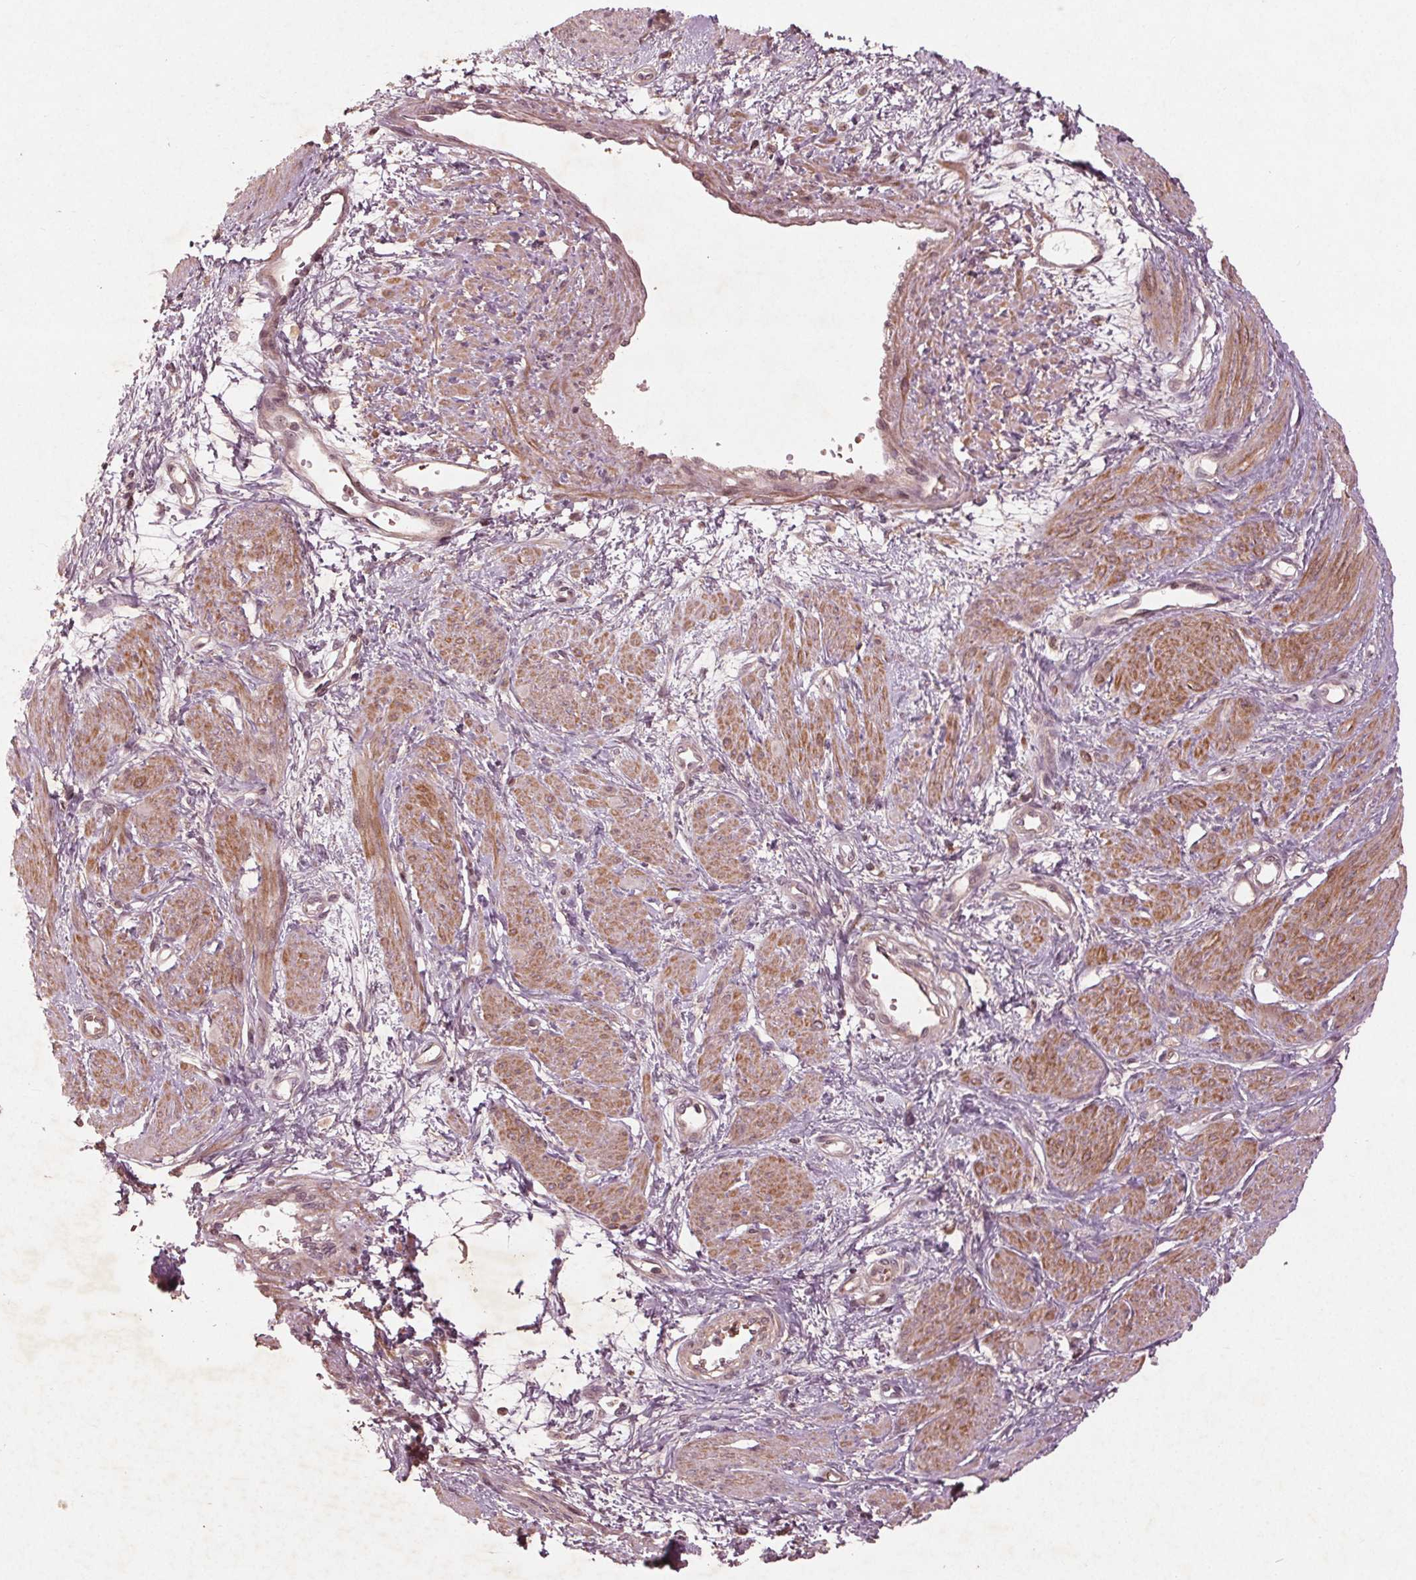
{"staining": {"intensity": "moderate", "quantity": "25%-75%", "location": "cytoplasmic/membranous"}, "tissue": "smooth muscle", "cell_type": "Smooth muscle cells", "image_type": "normal", "snomed": [{"axis": "morphology", "description": "Normal tissue, NOS"}, {"axis": "topography", "description": "Smooth muscle"}, {"axis": "topography", "description": "Uterus"}], "caption": "A medium amount of moderate cytoplasmic/membranous expression is present in approximately 25%-75% of smooth muscle cells in benign smooth muscle. The protein is shown in brown color, while the nuclei are stained blue.", "gene": "CDKL4", "patient": {"sex": "female", "age": 39}}